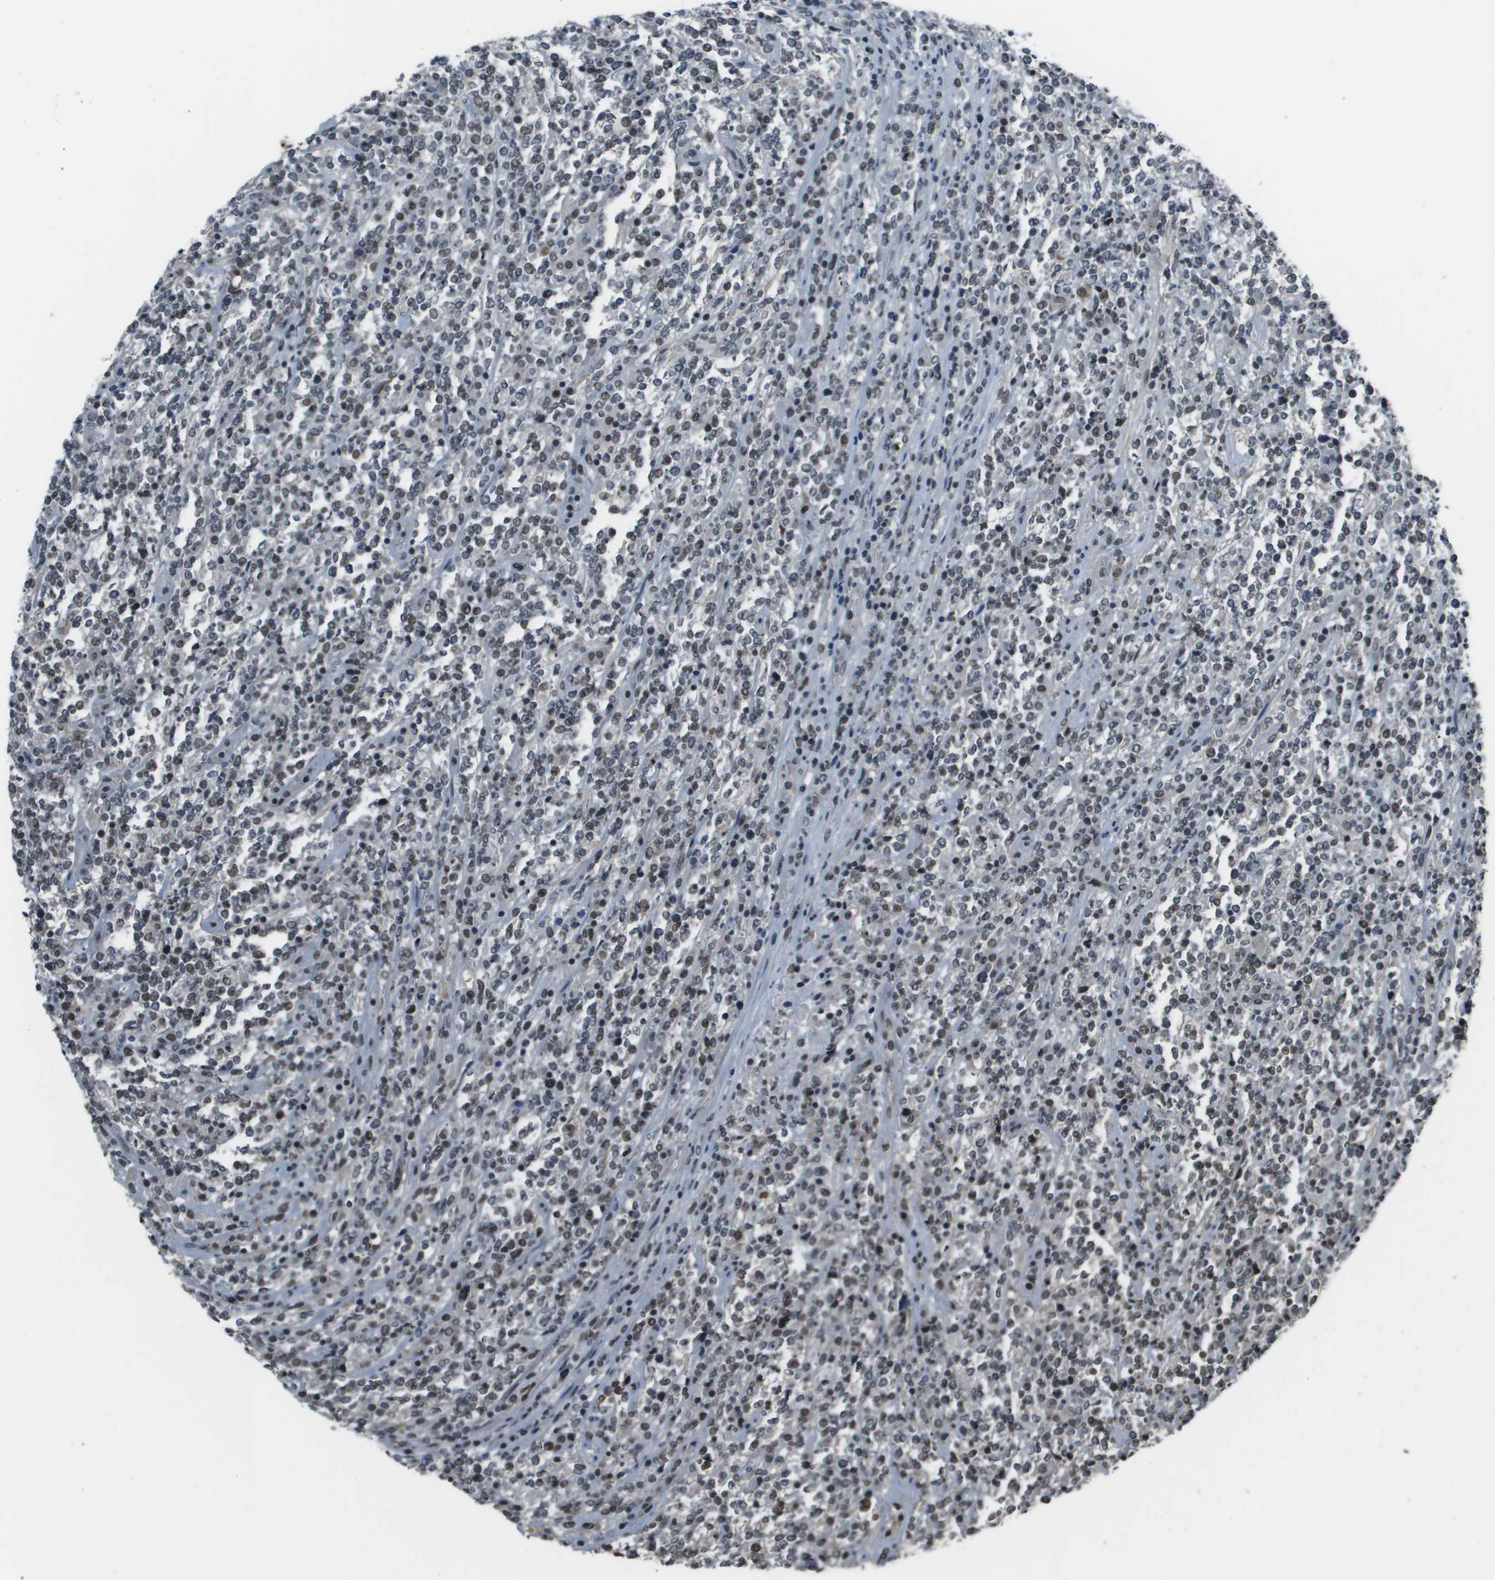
{"staining": {"intensity": "moderate", "quantity": "25%-75%", "location": "nuclear"}, "tissue": "lymphoma", "cell_type": "Tumor cells", "image_type": "cancer", "snomed": [{"axis": "morphology", "description": "Malignant lymphoma, non-Hodgkin's type, High grade"}, {"axis": "topography", "description": "Soft tissue"}], "caption": "About 25%-75% of tumor cells in high-grade malignant lymphoma, non-Hodgkin's type demonstrate moderate nuclear protein positivity as visualized by brown immunohistochemical staining.", "gene": "THRAP3", "patient": {"sex": "male", "age": 18}}